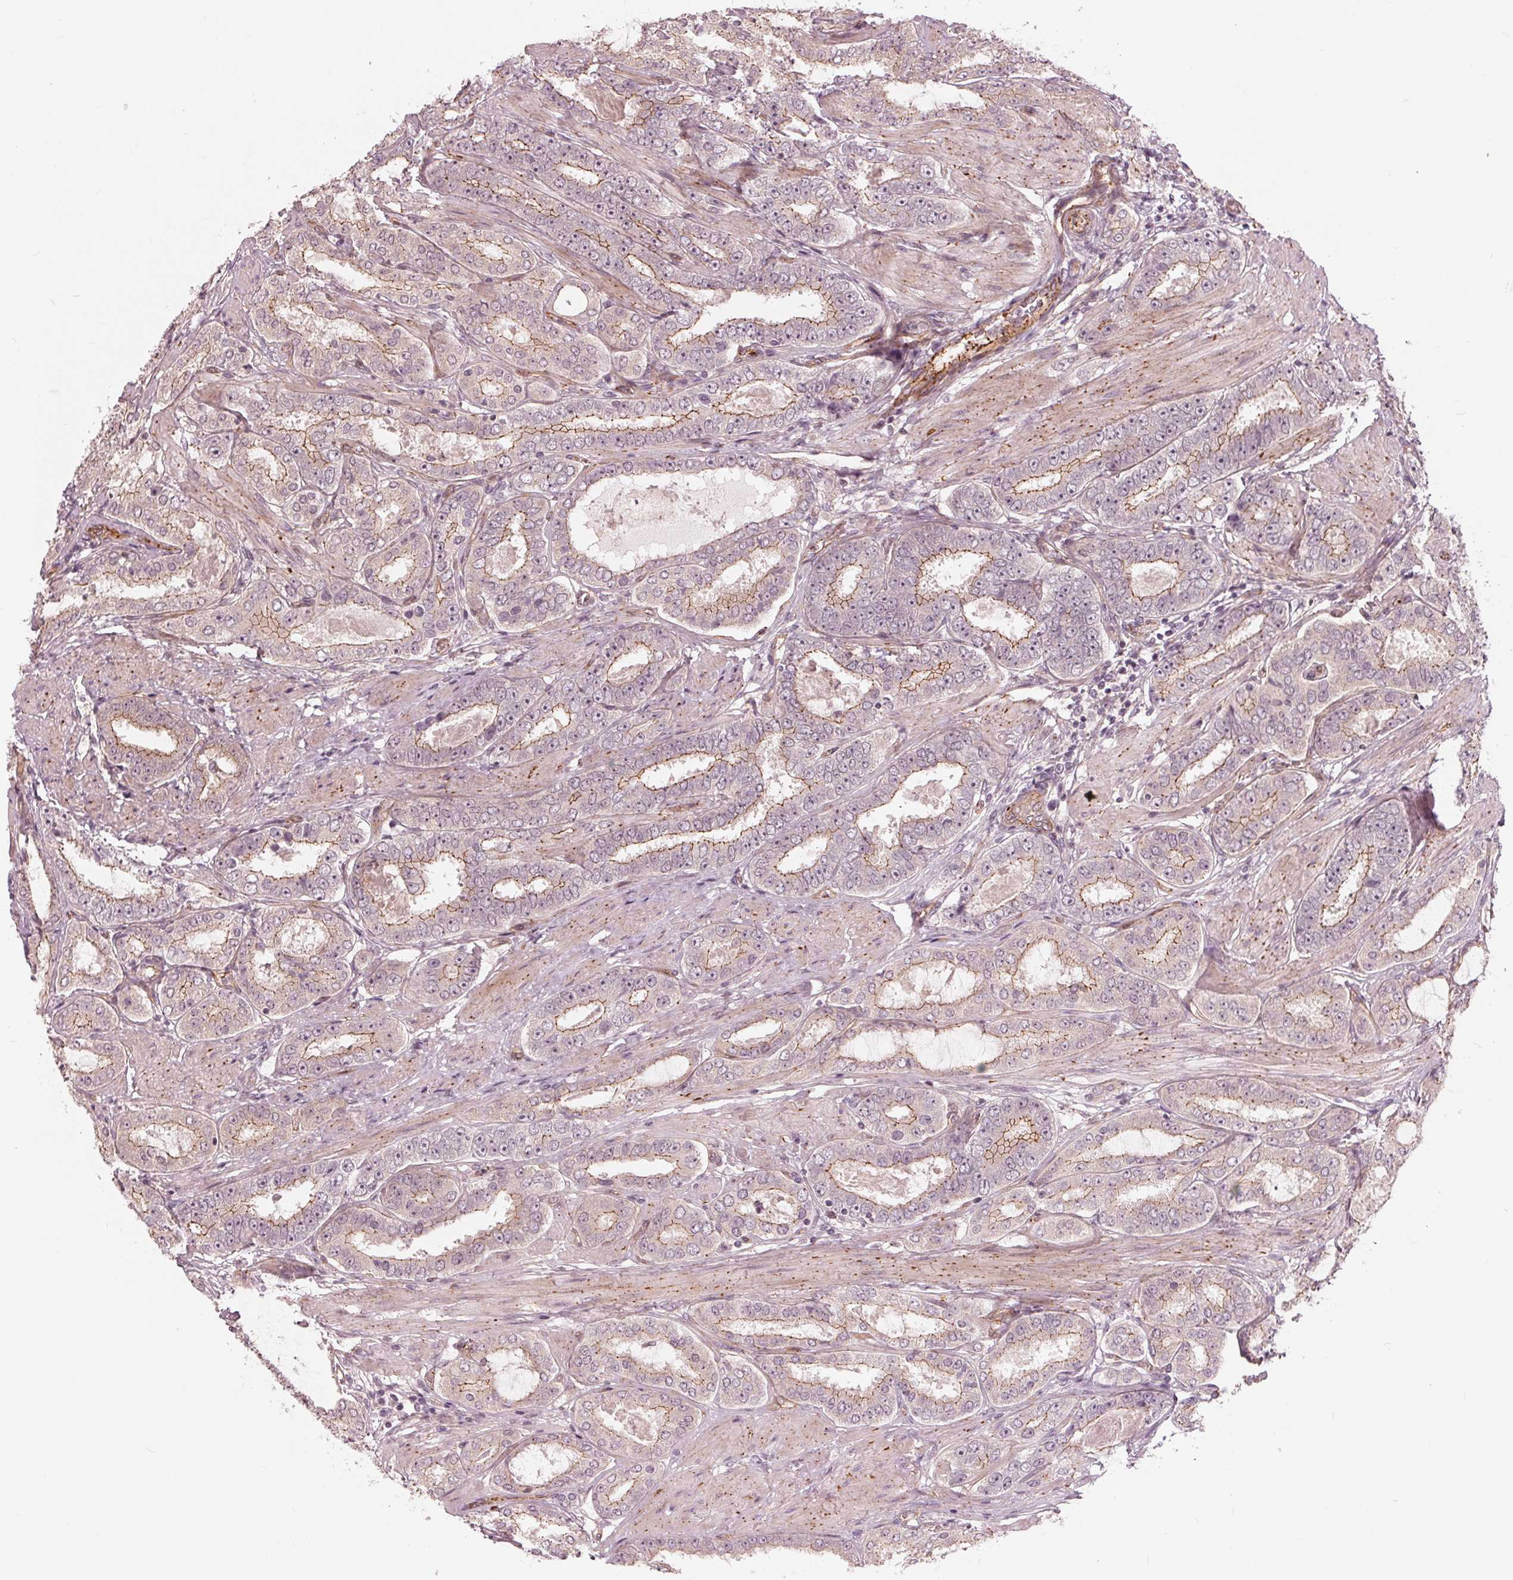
{"staining": {"intensity": "moderate", "quantity": "<25%", "location": "cytoplasmic/membranous"}, "tissue": "prostate cancer", "cell_type": "Tumor cells", "image_type": "cancer", "snomed": [{"axis": "morphology", "description": "Adenocarcinoma, High grade"}, {"axis": "topography", "description": "Prostate"}], "caption": "Prostate cancer (high-grade adenocarcinoma) stained with a protein marker reveals moderate staining in tumor cells.", "gene": "TXNIP", "patient": {"sex": "male", "age": 63}}